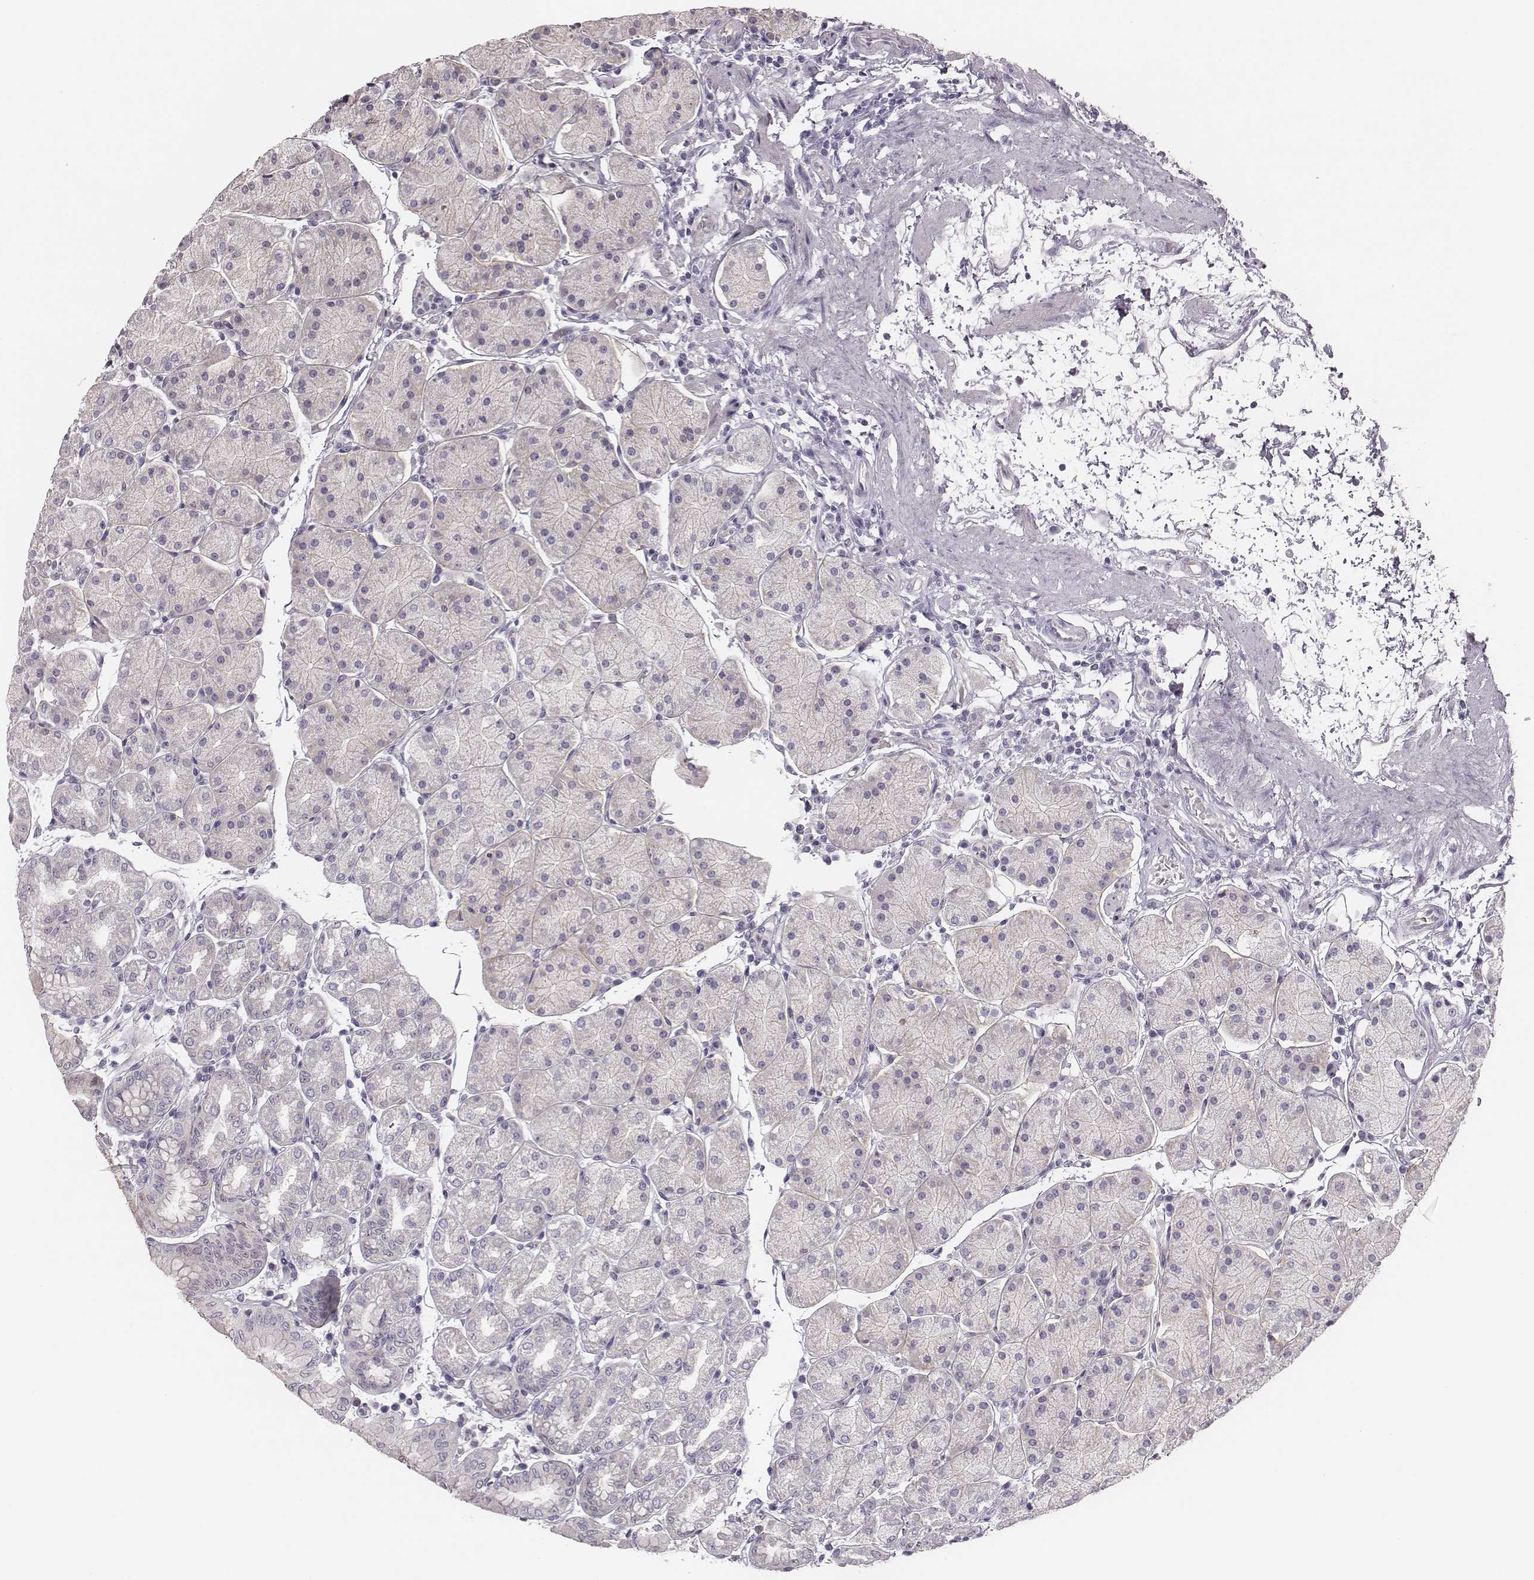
{"staining": {"intensity": "negative", "quantity": "none", "location": "none"}, "tissue": "stomach", "cell_type": "Glandular cells", "image_type": "normal", "snomed": [{"axis": "morphology", "description": "Normal tissue, NOS"}, {"axis": "topography", "description": "Stomach"}], "caption": "The image demonstrates no significant expression in glandular cells of stomach.", "gene": "PBK", "patient": {"sex": "male", "age": 54}}